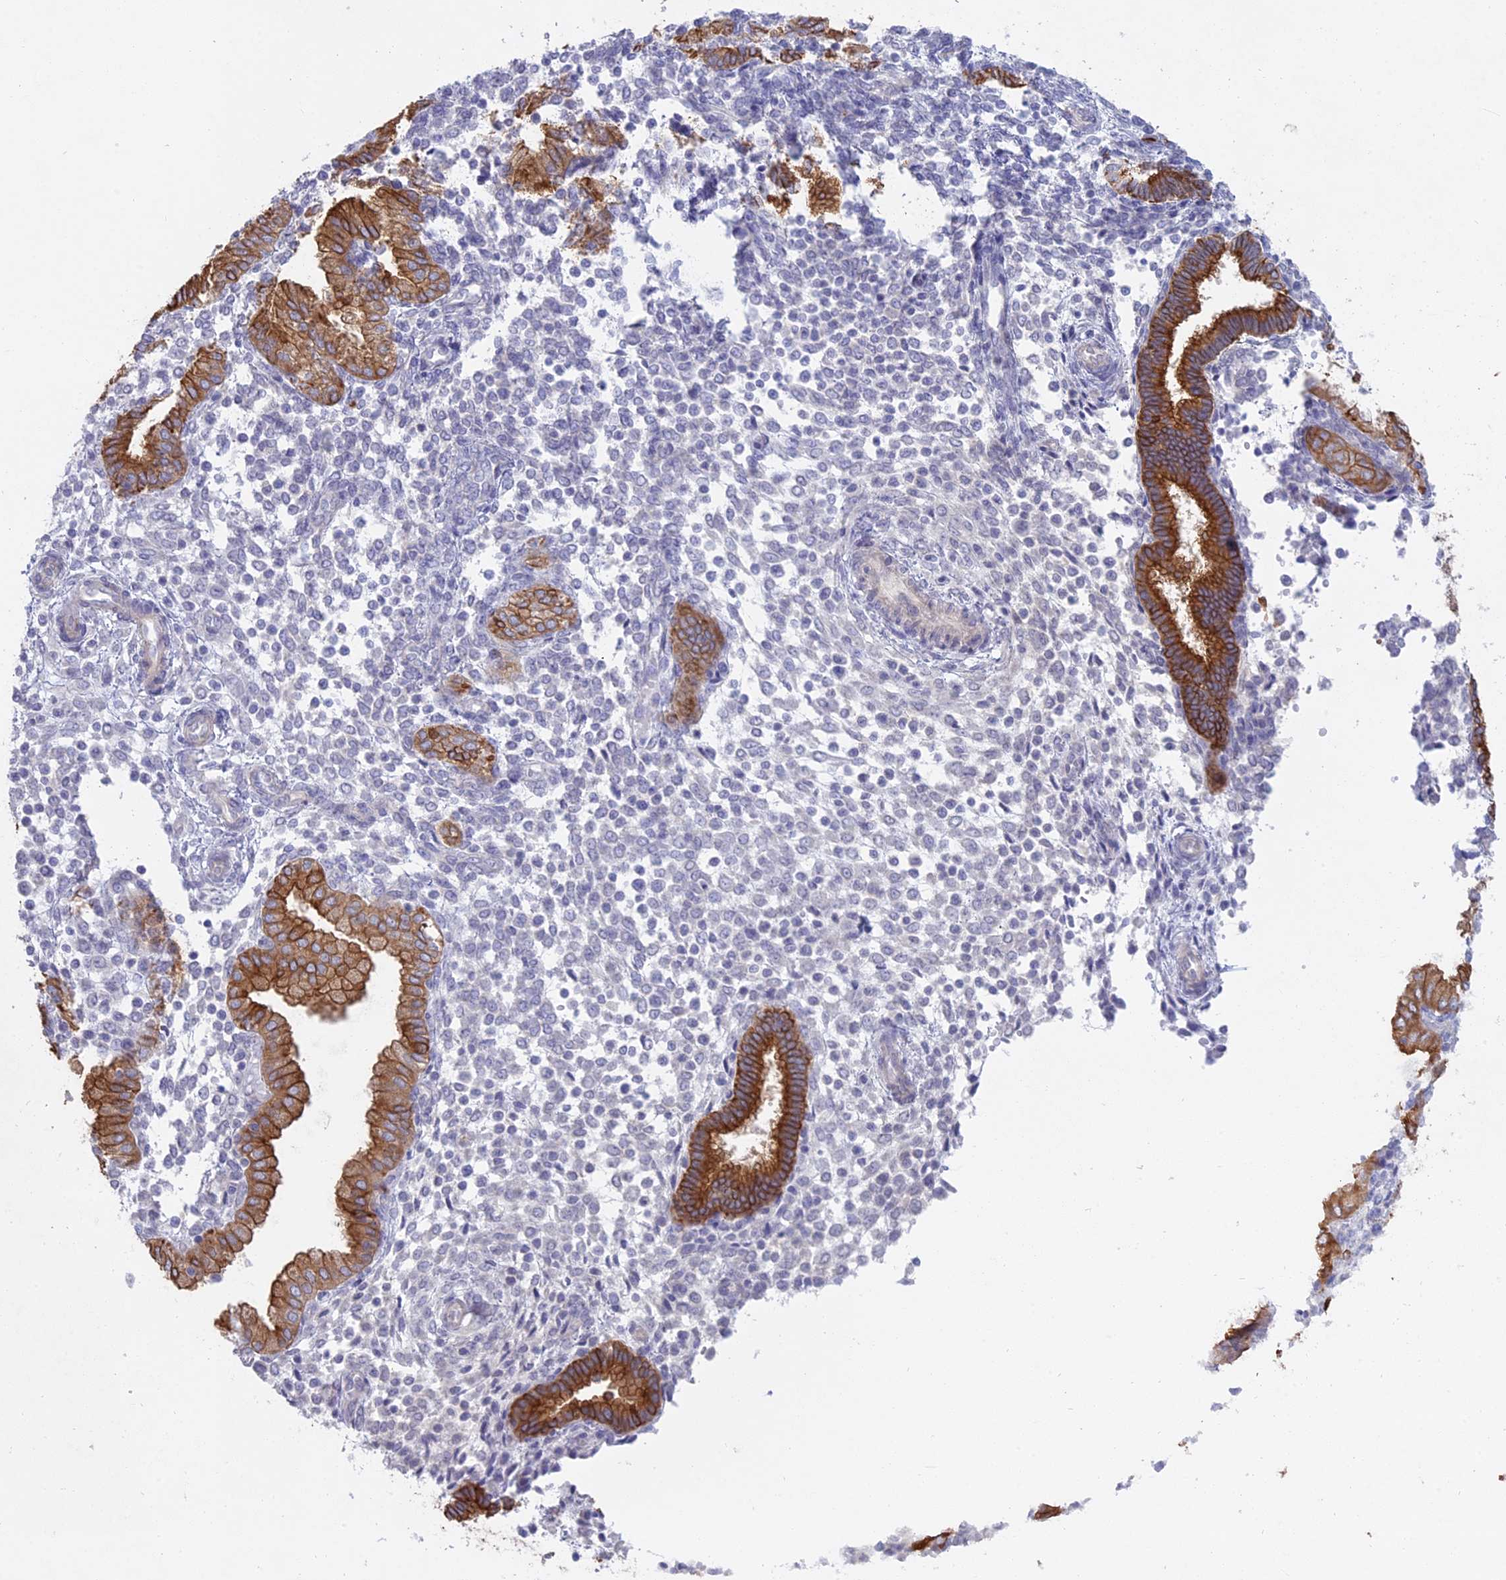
{"staining": {"intensity": "negative", "quantity": "none", "location": "none"}, "tissue": "endometrium", "cell_type": "Cells in endometrial stroma", "image_type": "normal", "snomed": [{"axis": "morphology", "description": "Normal tissue, NOS"}, {"axis": "topography", "description": "Endometrium"}], "caption": "The immunohistochemistry photomicrograph has no significant staining in cells in endometrial stroma of endometrium.", "gene": "MYO5B", "patient": {"sex": "female", "age": 53}}